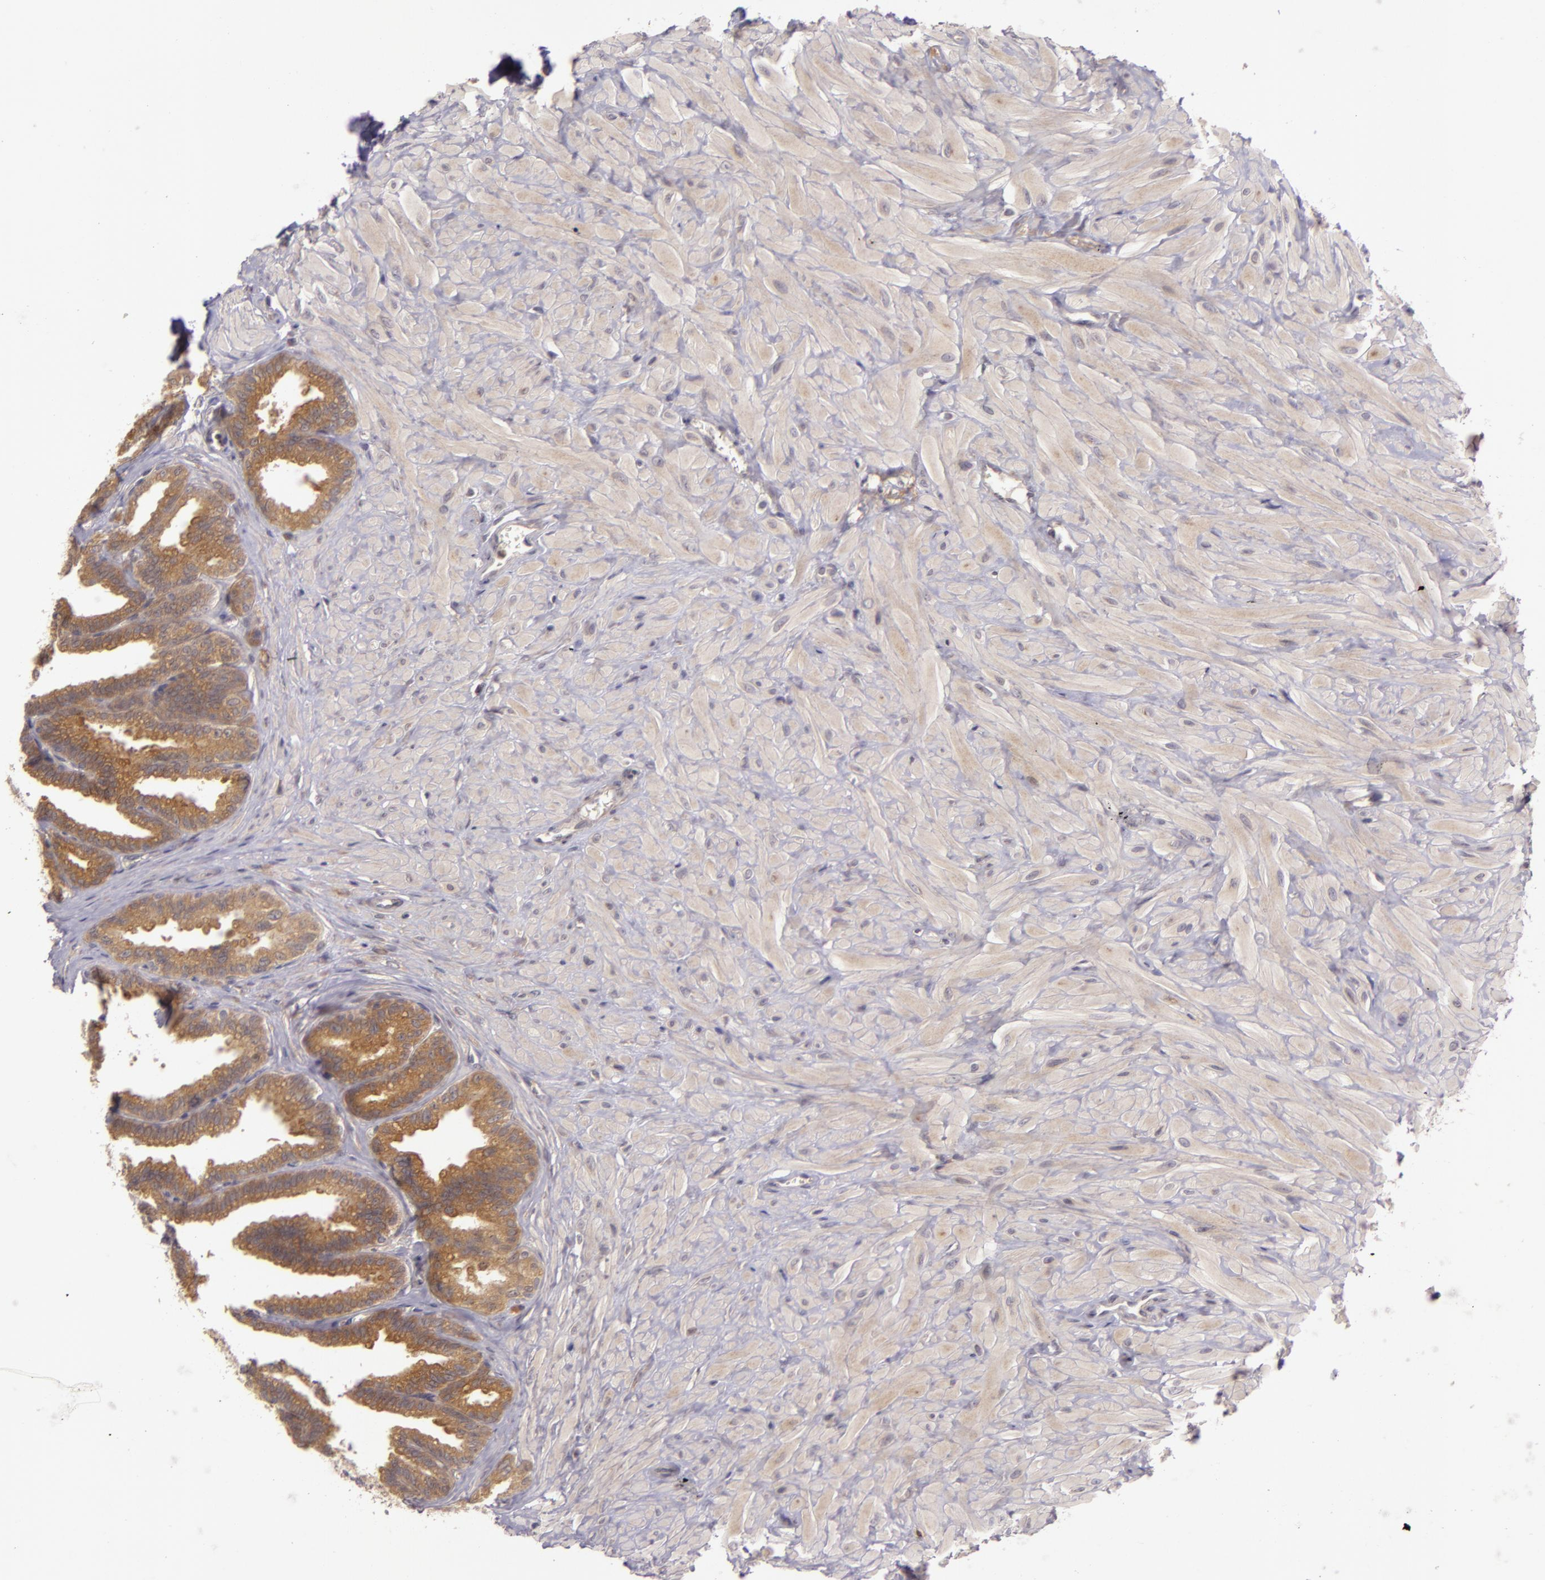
{"staining": {"intensity": "weak", "quantity": ">75%", "location": "cytoplasmic/membranous"}, "tissue": "seminal vesicle", "cell_type": "Glandular cells", "image_type": "normal", "snomed": [{"axis": "morphology", "description": "Normal tissue, NOS"}, {"axis": "topography", "description": "Seminal veicle"}], "caption": "Protein expression analysis of benign human seminal vesicle reveals weak cytoplasmic/membranous staining in approximately >75% of glandular cells.", "gene": "PPP1R3F", "patient": {"sex": "male", "age": 26}}